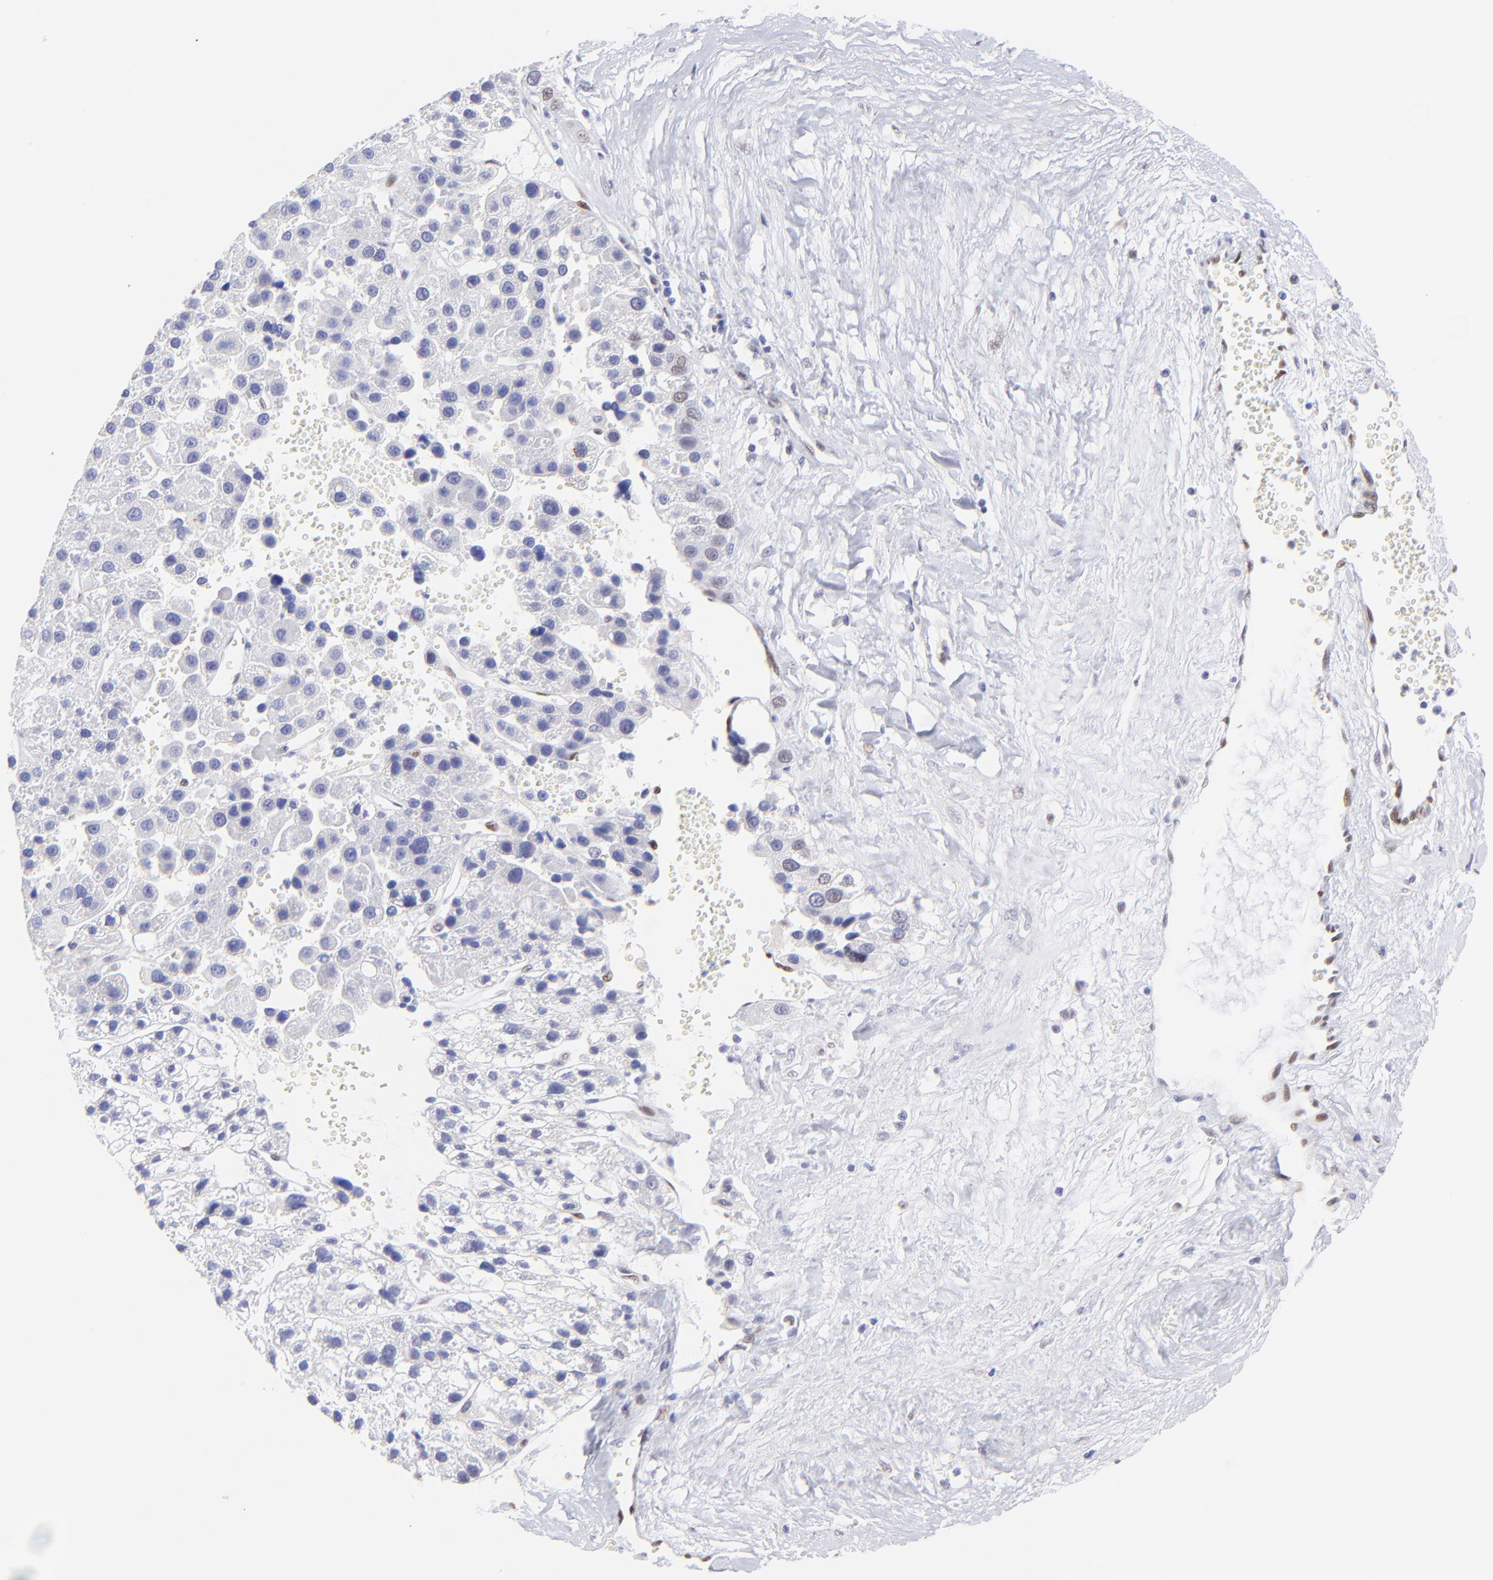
{"staining": {"intensity": "negative", "quantity": "none", "location": "none"}, "tissue": "liver cancer", "cell_type": "Tumor cells", "image_type": "cancer", "snomed": [{"axis": "morphology", "description": "Carcinoma, Hepatocellular, NOS"}, {"axis": "topography", "description": "Liver"}], "caption": "DAB (3,3'-diaminobenzidine) immunohistochemical staining of liver cancer shows no significant positivity in tumor cells.", "gene": "KLF4", "patient": {"sex": "female", "age": 85}}